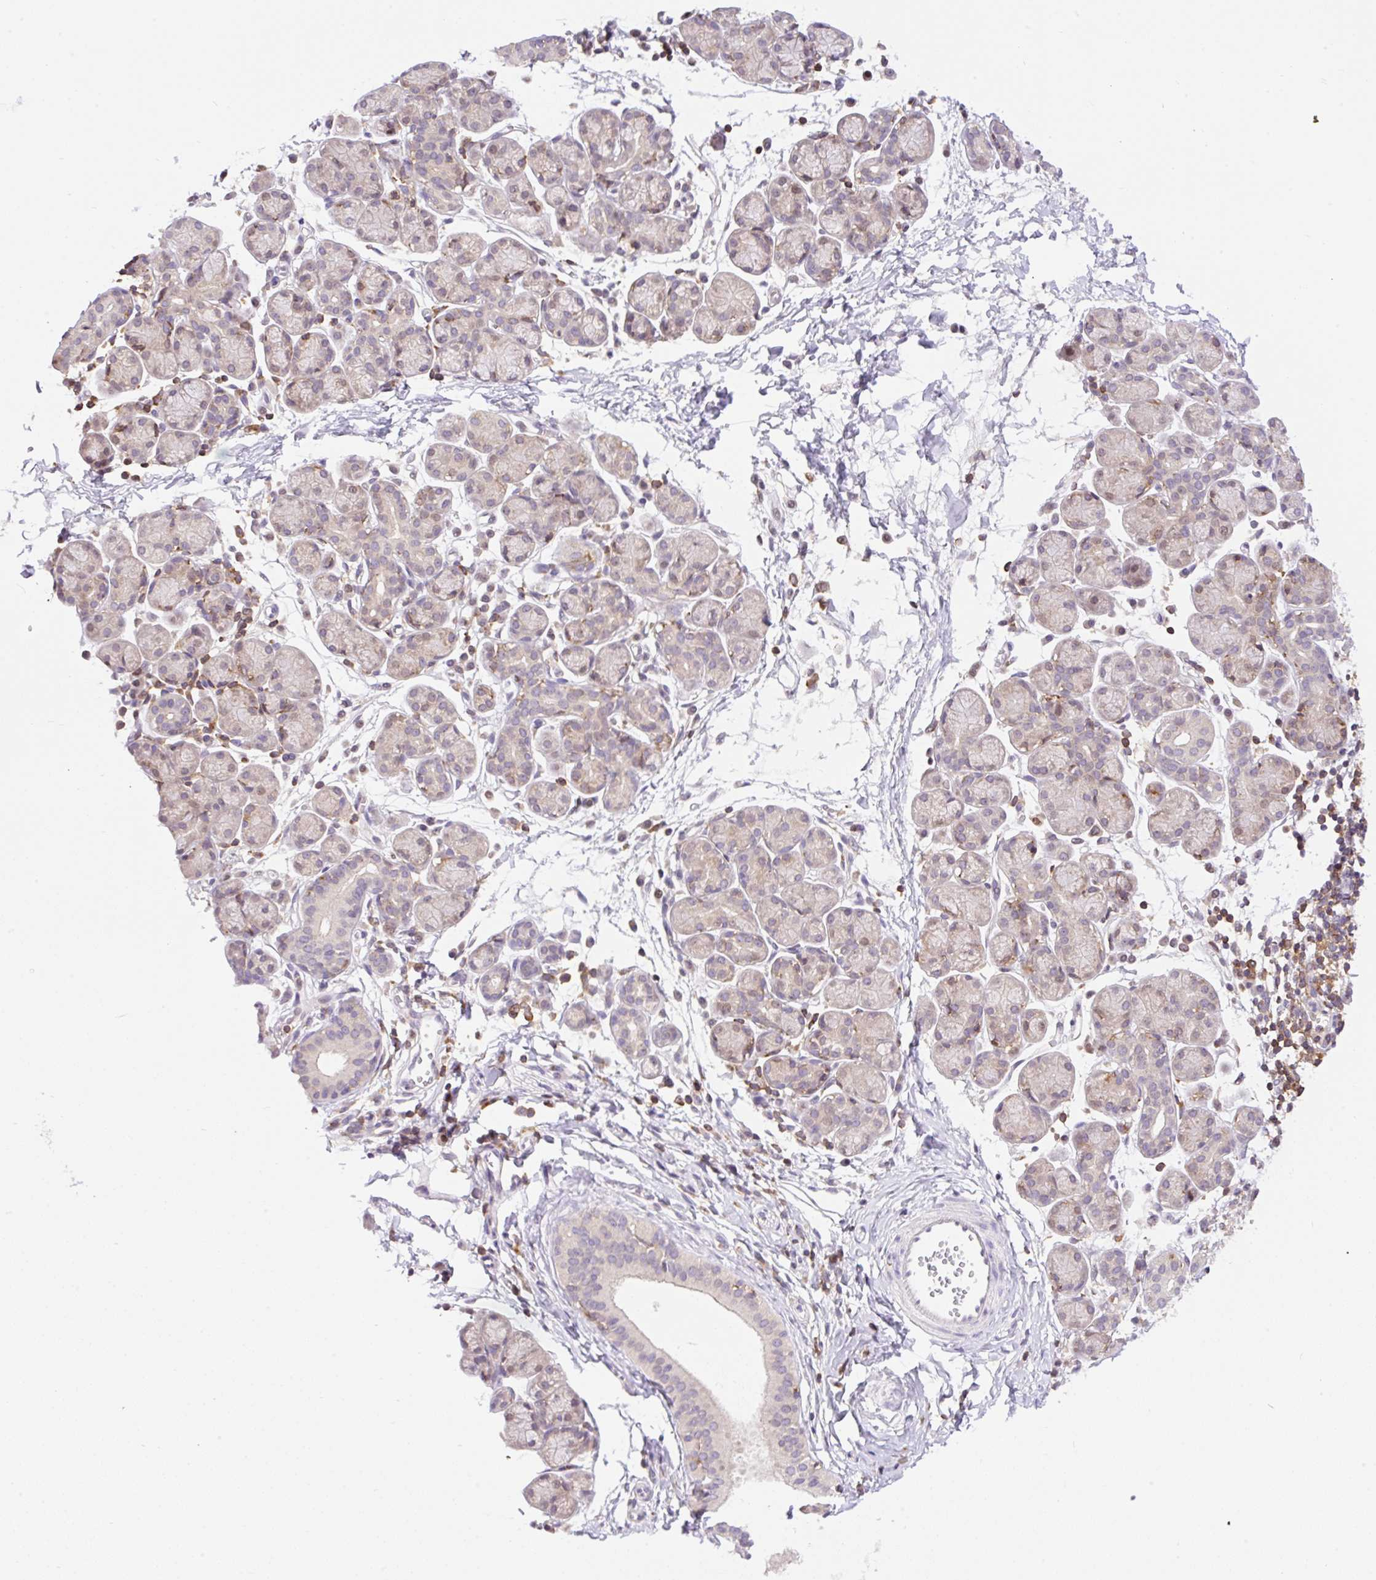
{"staining": {"intensity": "weak", "quantity": "<25%", "location": "cytoplasmic/membranous"}, "tissue": "salivary gland", "cell_type": "Glandular cells", "image_type": "normal", "snomed": [{"axis": "morphology", "description": "Normal tissue, NOS"}, {"axis": "morphology", "description": "Inflammation, NOS"}, {"axis": "topography", "description": "Lymph node"}, {"axis": "topography", "description": "Salivary gland"}], "caption": "Human salivary gland stained for a protein using IHC shows no staining in glandular cells.", "gene": "CARD11", "patient": {"sex": "male", "age": 3}}